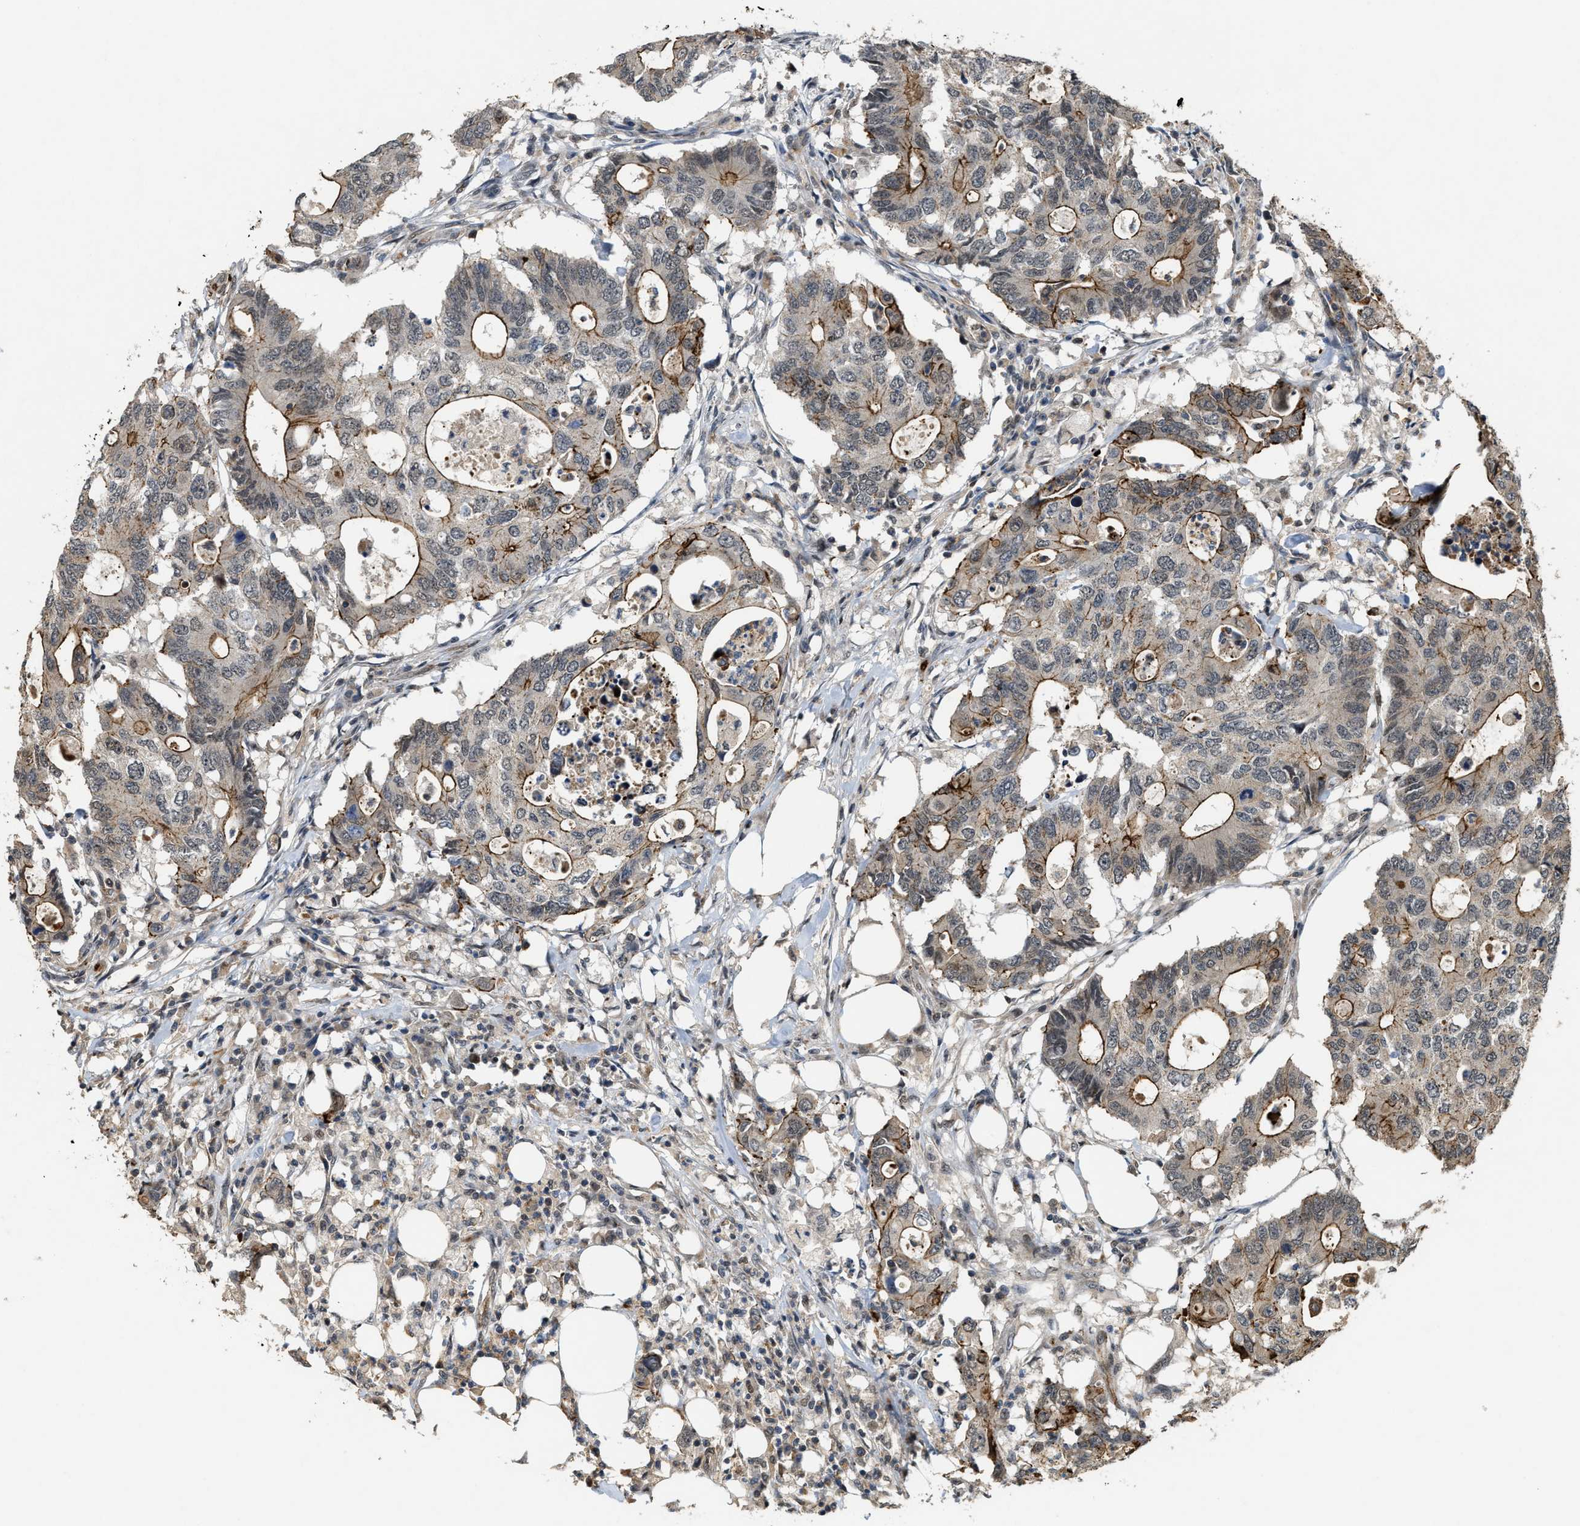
{"staining": {"intensity": "moderate", "quantity": "25%-75%", "location": "cytoplasmic/membranous"}, "tissue": "colorectal cancer", "cell_type": "Tumor cells", "image_type": "cancer", "snomed": [{"axis": "morphology", "description": "Adenocarcinoma, NOS"}, {"axis": "topography", "description": "Colon"}], "caption": "Immunohistochemistry photomicrograph of neoplastic tissue: colorectal adenocarcinoma stained using IHC demonstrates medium levels of moderate protein expression localized specifically in the cytoplasmic/membranous of tumor cells, appearing as a cytoplasmic/membranous brown color.", "gene": "DPF2", "patient": {"sex": "male", "age": 71}}